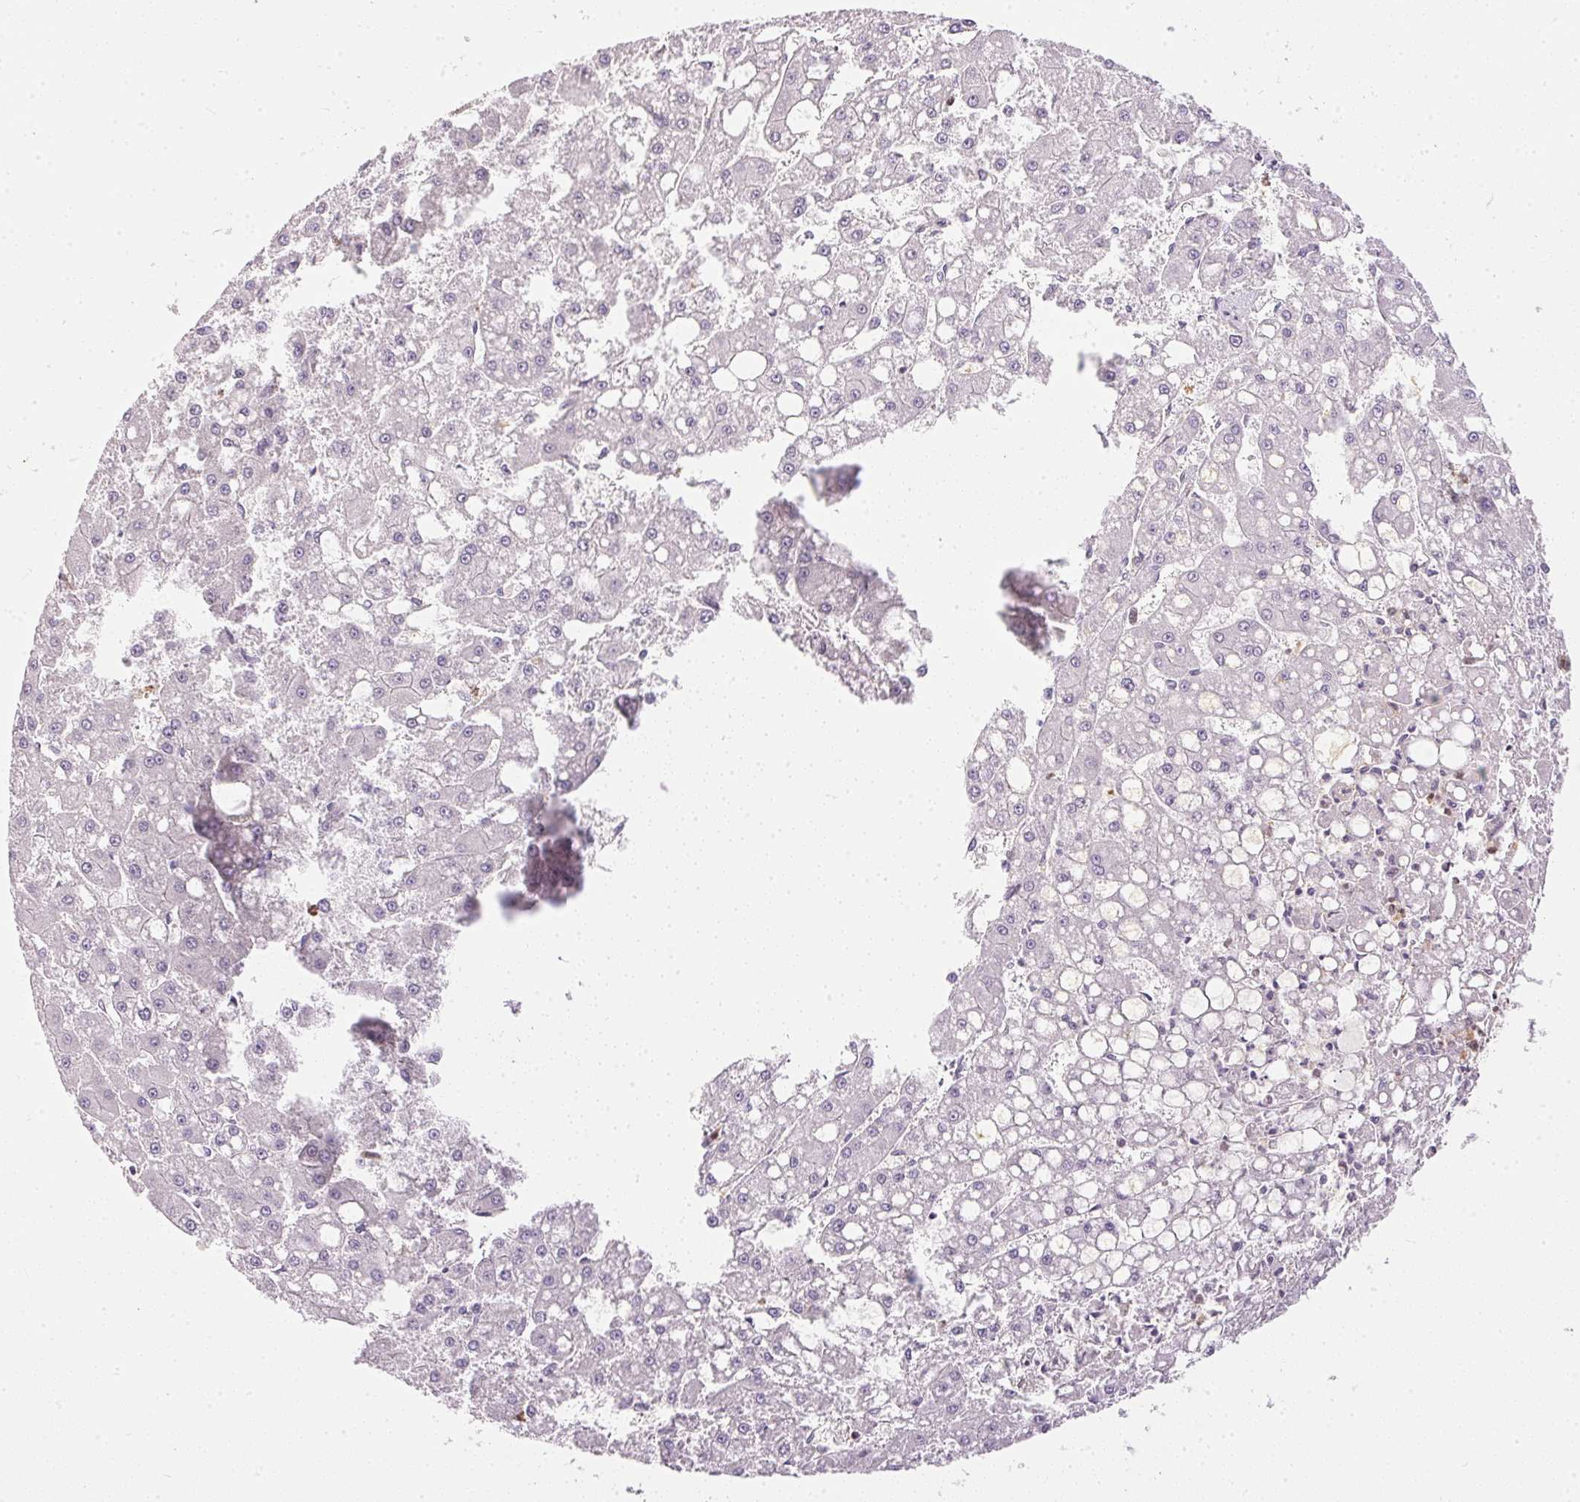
{"staining": {"intensity": "negative", "quantity": "none", "location": "none"}, "tissue": "liver cancer", "cell_type": "Tumor cells", "image_type": "cancer", "snomed": [{"axis": "morphology", "description": "Carcinoma, Hepatocellular, NOS"}, {"axis": "topography", "description": "Liver"}], "caption": "Human liver hepatocellular carcinoma stained for a protein using IHC displays no positivity in tumor cells.", "gene": "S100A3", "patient": {"sex": "male", "age": 67}}